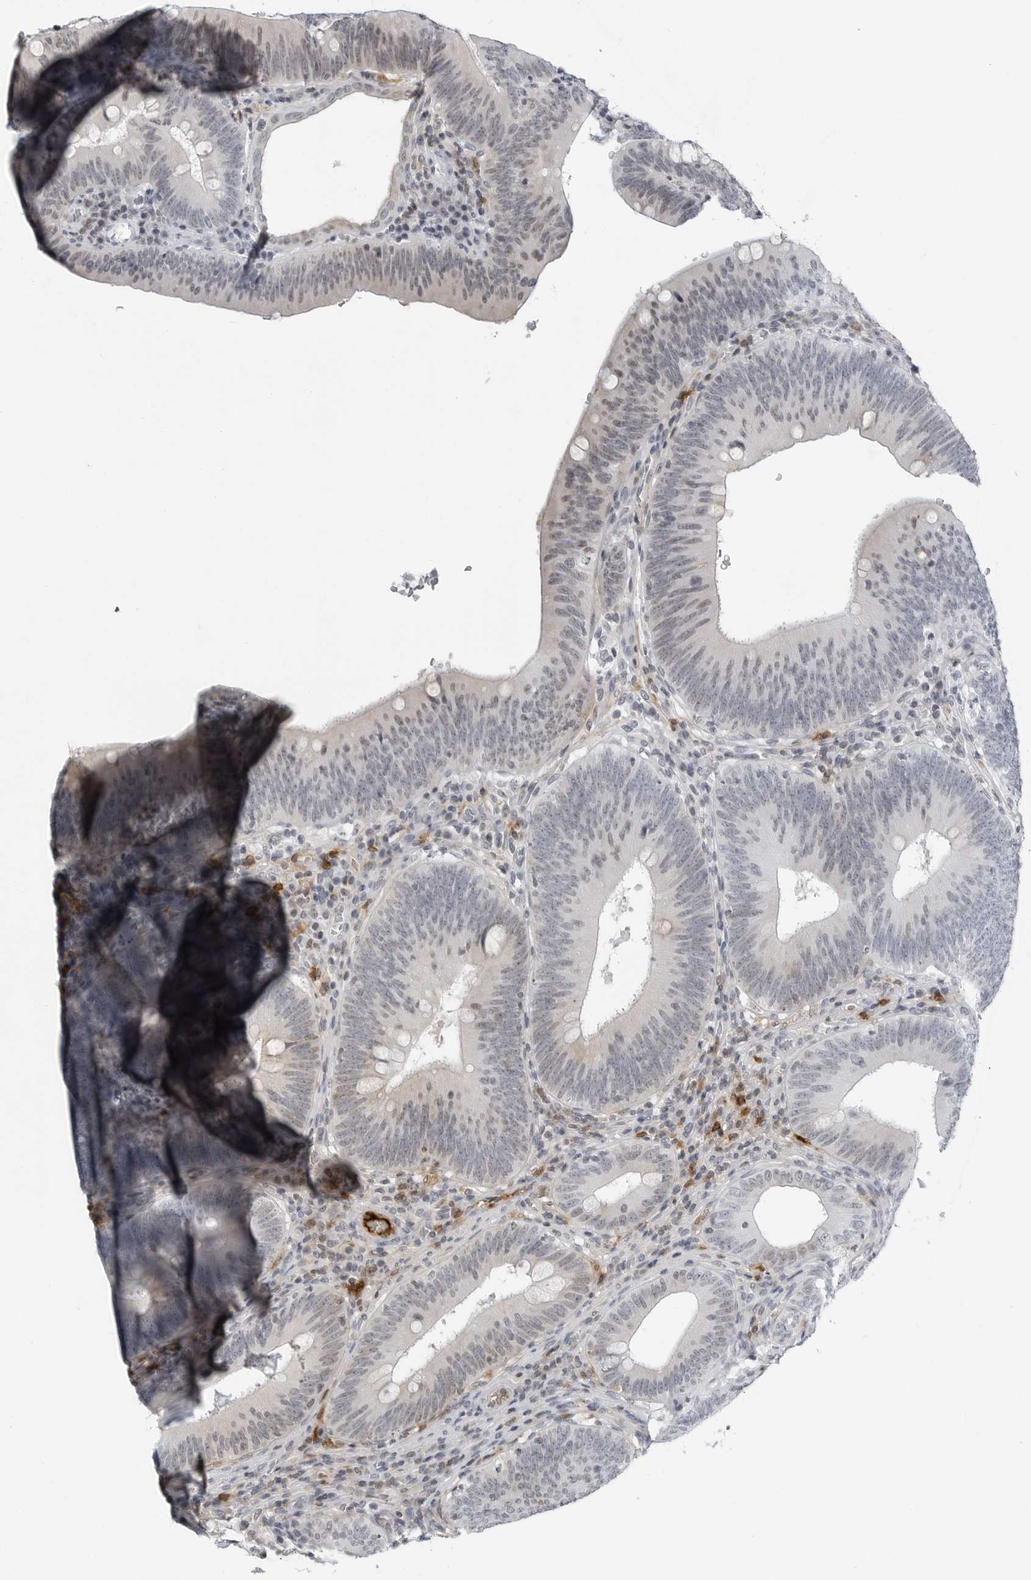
{"staining": {"intensity": "negative", "quantity": "none", "location": "none"}, "tissue": "colorectal cancer", "cell_type": "Tumor cells", "image_type": "cancer", "snomed": [{"axis": "morphology", "description": "Normal tissue, NOS"}, {"axis": "topography", "description": "Colon"}], "caption": "IHC of human colorectal cancer exhibits no expression in tumor cells.", "gene": "CXCR5", "patient": {"sex": "female", "age": 82}}